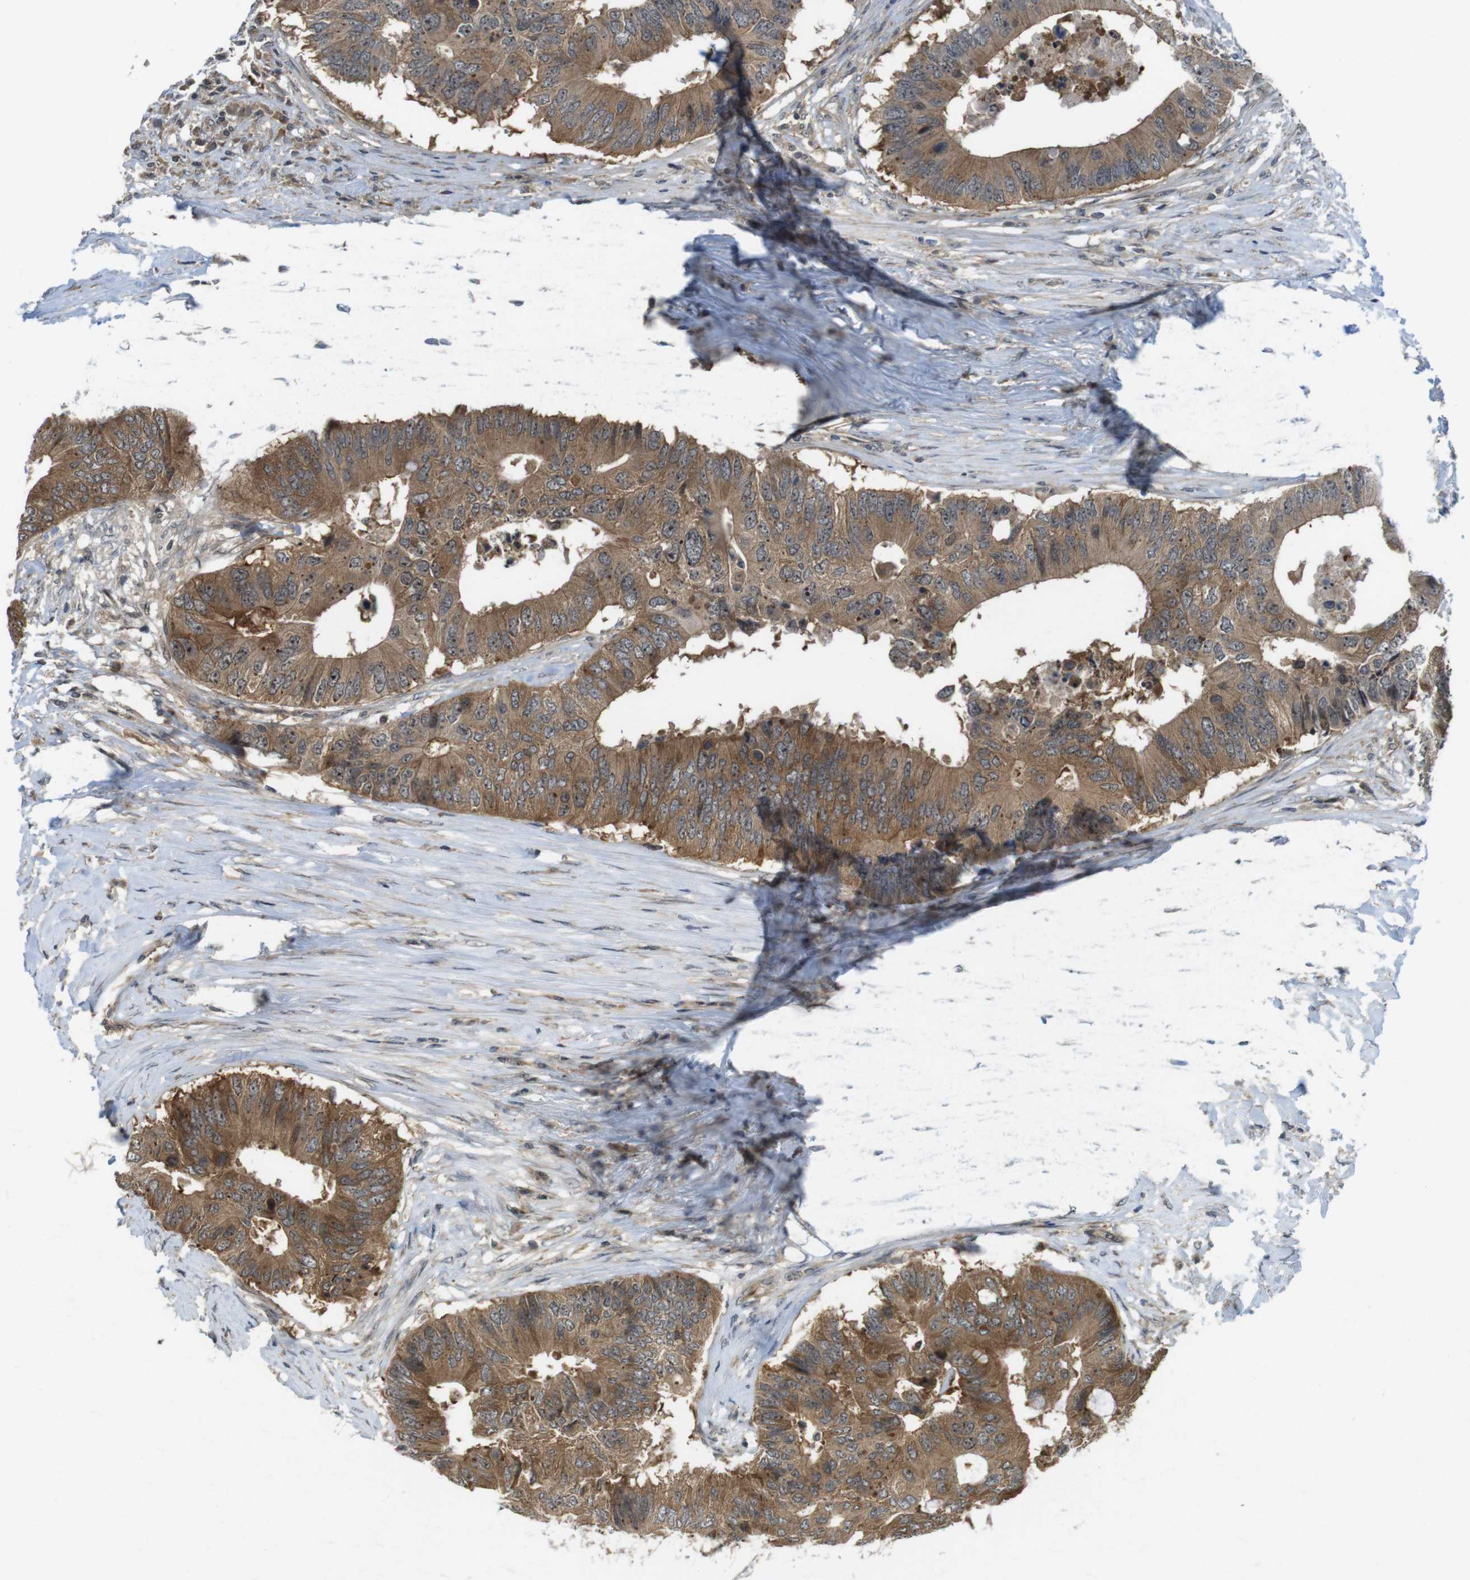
{"staining": {"intensity": "moderate", "quantity": ">75%", "location": "cytoplasmic/membranous"}, "tissue": "colorectal cancer", "cell_type": "Tumor cells", "image_type": "cancer", "snomed": [{"axis": "morphology", "description": "Adenocarcinoma, NOS"}, {"axis": "topography", "description": "Colon"}], "caption": "Protein staining by IHC shows moderate cytoplasmic/membranous expression in about >75% of tumor cells in adenocarcinoma (colorectal).", "gene": "CC2D1A", "patient": {"sex": "male", "age": 71}}